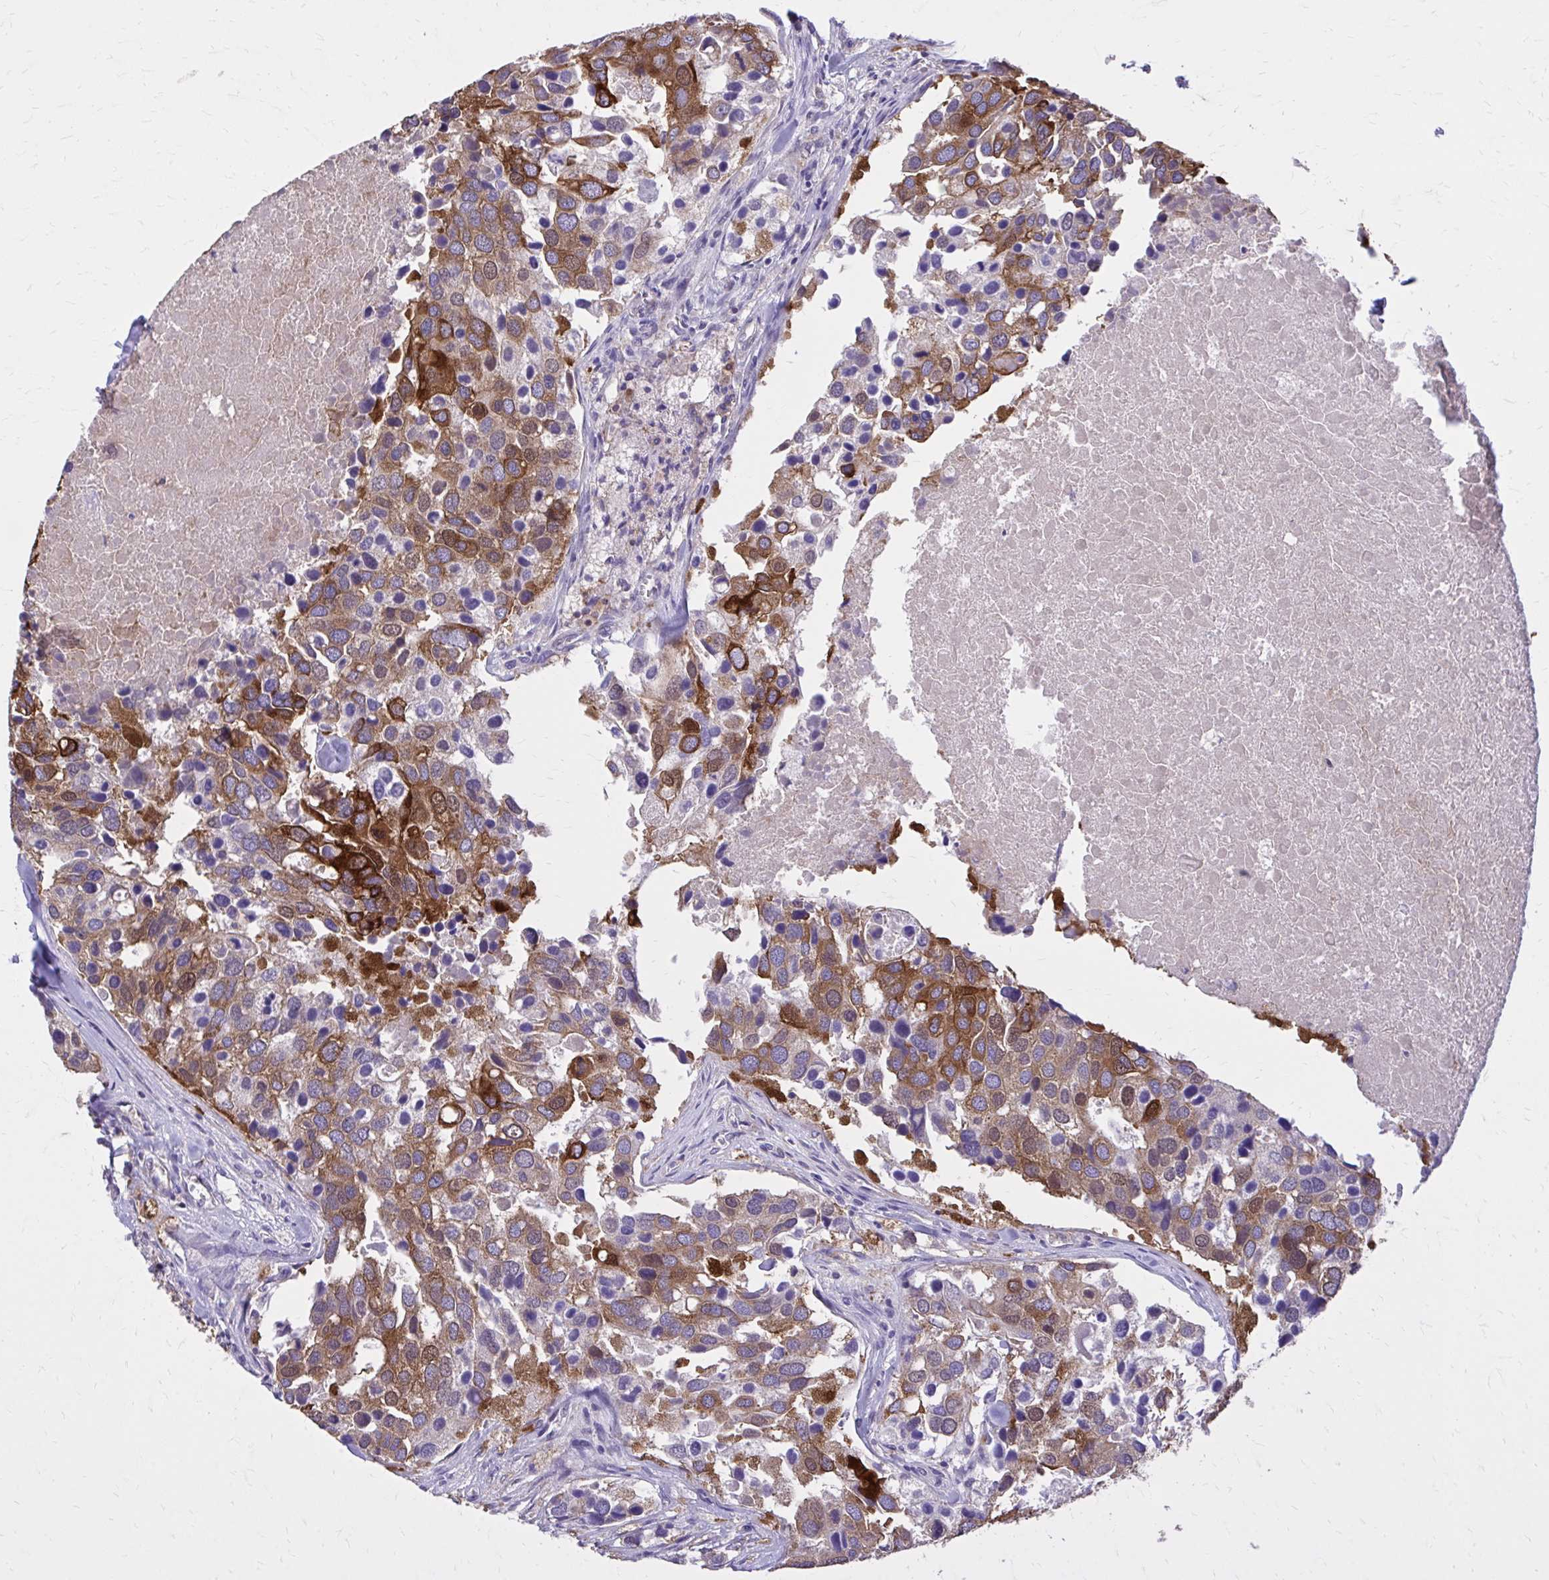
{"staining": {"intensity": "strong", "quantity": ">75%", "location": "cytoplasmic/membranous"}, "tissue": "breast cancer", "cell_type": "Tumor cells", "image_type": "cancer", "snomed": [{"axis": "morphology", "description": "Duct carcinoma"}, {"axis": "topography", "description": "Breast"}], "caption": "A histopathology image showing strong cytoplasmic/membranous expression in approximately >75% of tumor cells in breast cancer (invasive ductal carcinoma), as visualized by brown immunohistochemical staining.", "gene": "EPB41L1", "patient": {"sex": "female", "age": 83}}